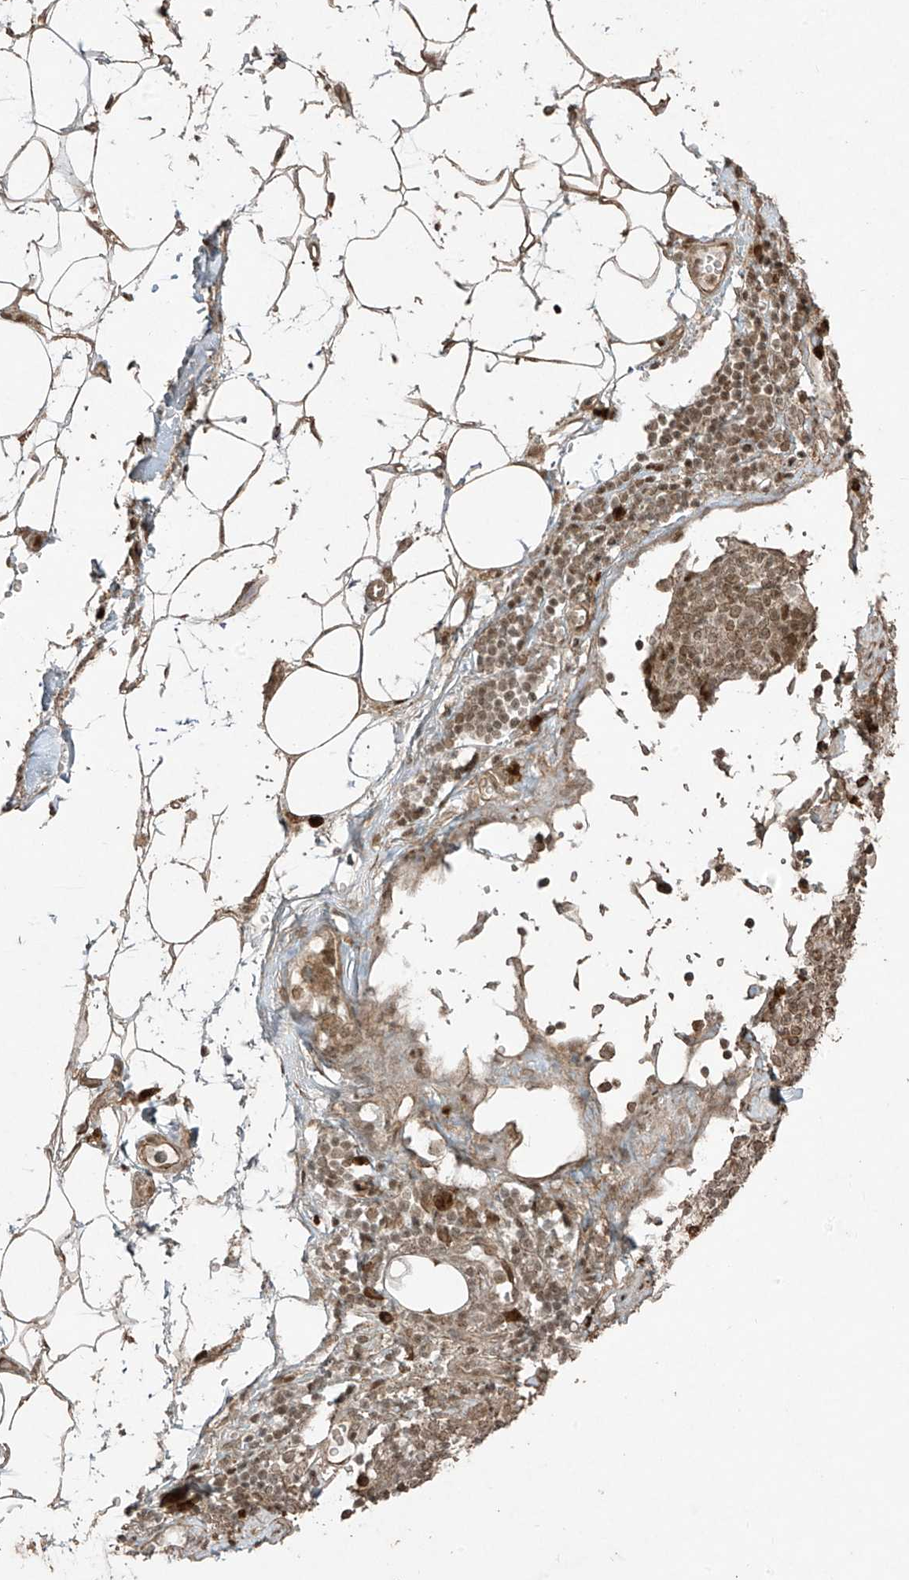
{"staining": {"intensity": "moderate", "quantity": ">75%", "location": "cytoplasmic/membranous,nuclear"}, "tissue": "adipose tissue", "cell_type": "Adipocytes", "image_type": "normal", "snomed": [{"axis": "morphology", "description": "Normal tissue, NOS"}, {"axis": "morphology", "description": "Adenocarcinoma, NOS"}, {"axis": "topography", "description": "Pancreas"}, {"axis": "topography", "description": "Peripheral nerve tissue"}], "caption": "Immunohistochemical staining of normal human adipose tissue displays medium levels of moderate cytoplasmic/membranous,nuclear expression in approximately >75% of adipocytes. The staining was performed using DAB (3,3'-diaminobenzidine) to visualize the protein expression in brown, while the nuclei were stained in blue with hematoxylin (Magnification: 20x).", "gene": "TTC22", "patient": {"sex": "male", "age": 59}}